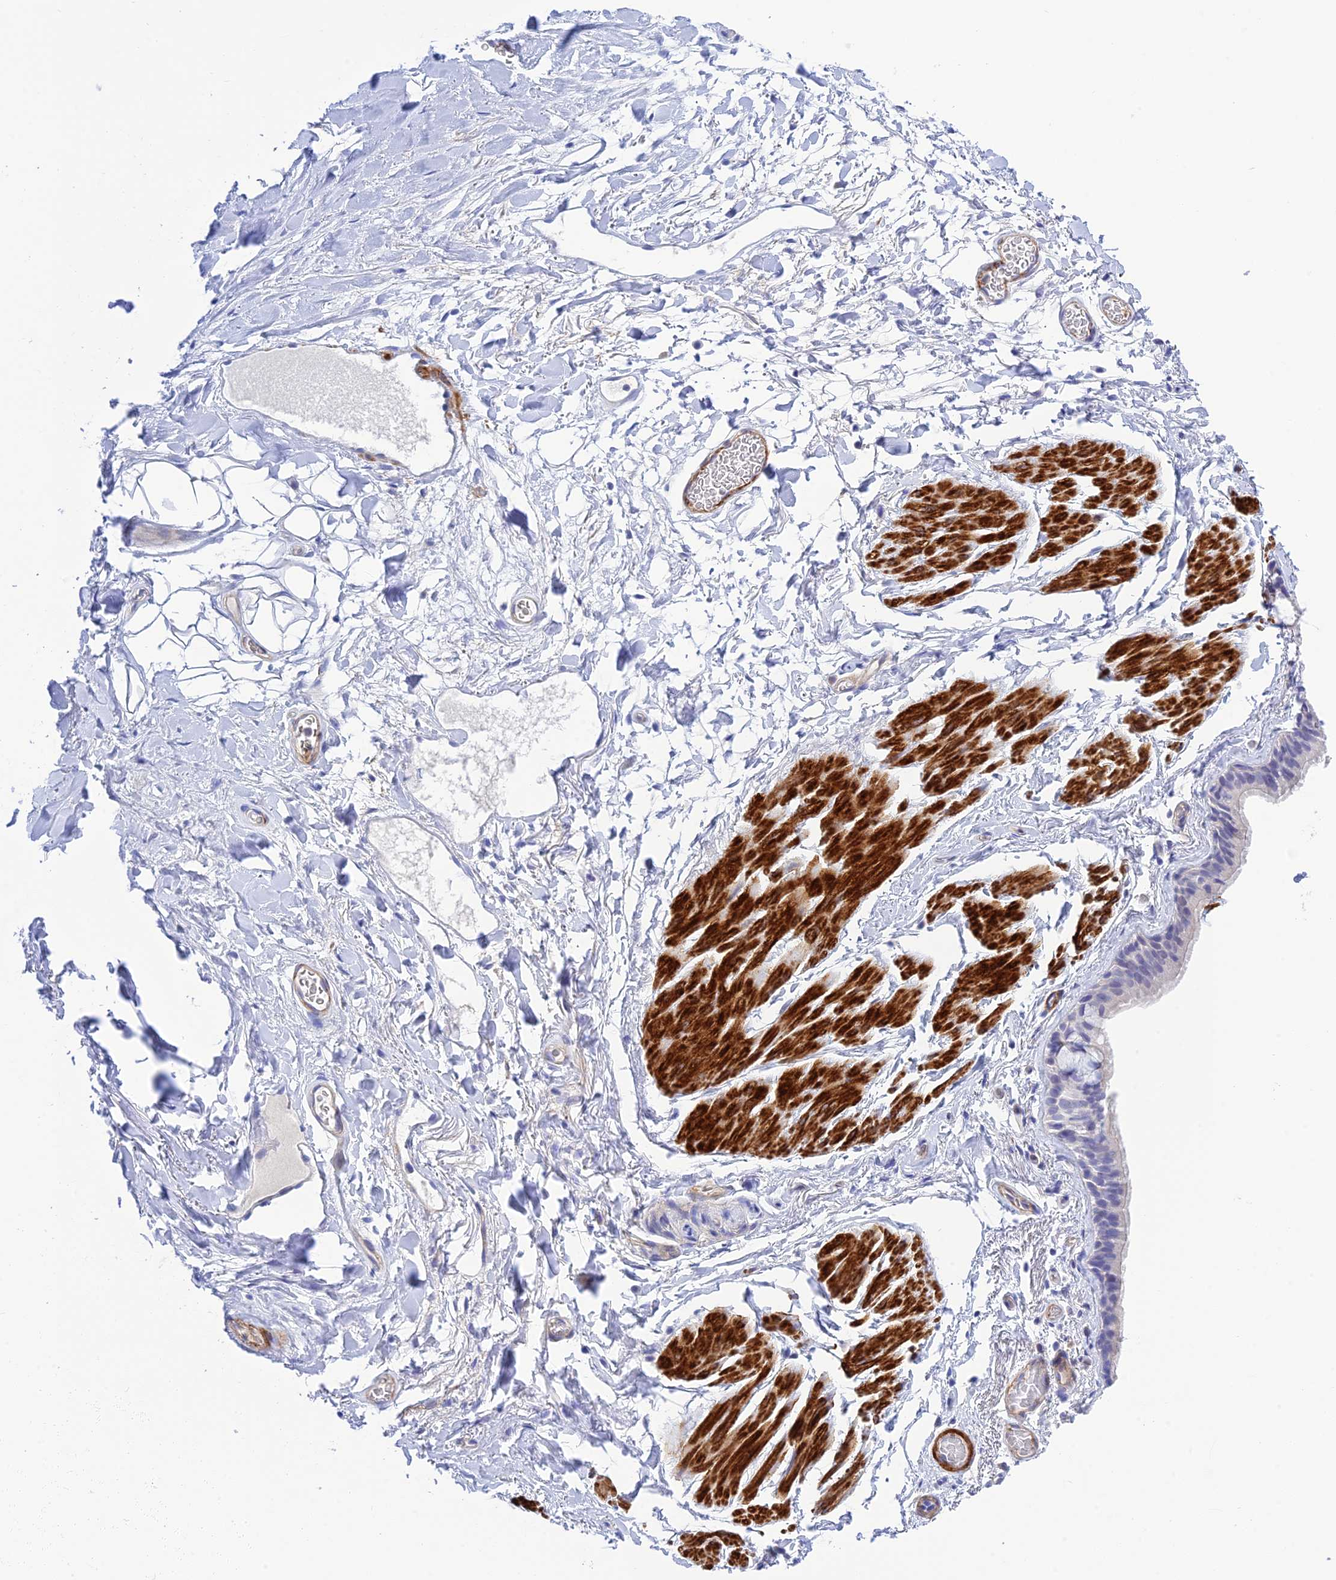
{"staining": {"intensity": "negative", "quantity": "none", "location": "none"}, "tissue": "bronchus", "cell_type": "Respiratory epithelial cells", "image_type": "normal", "snomed": [{"axis": "morphology", "description": "Normal tissue, NOS"}, {"axis": "topography", "description": "Cartilage tissue"}], "caption": "This photomicrograph is of normal bronchus stained with immunohistochemistry (IHC) to label a protein in brown with the nuclei are counter-stained blue. There is no expression in respiratory epithelial cells. (DAB IHC, high magnification).", "gene": "ZDHHC16", "patient": {"sex": "male", "age": 63}}